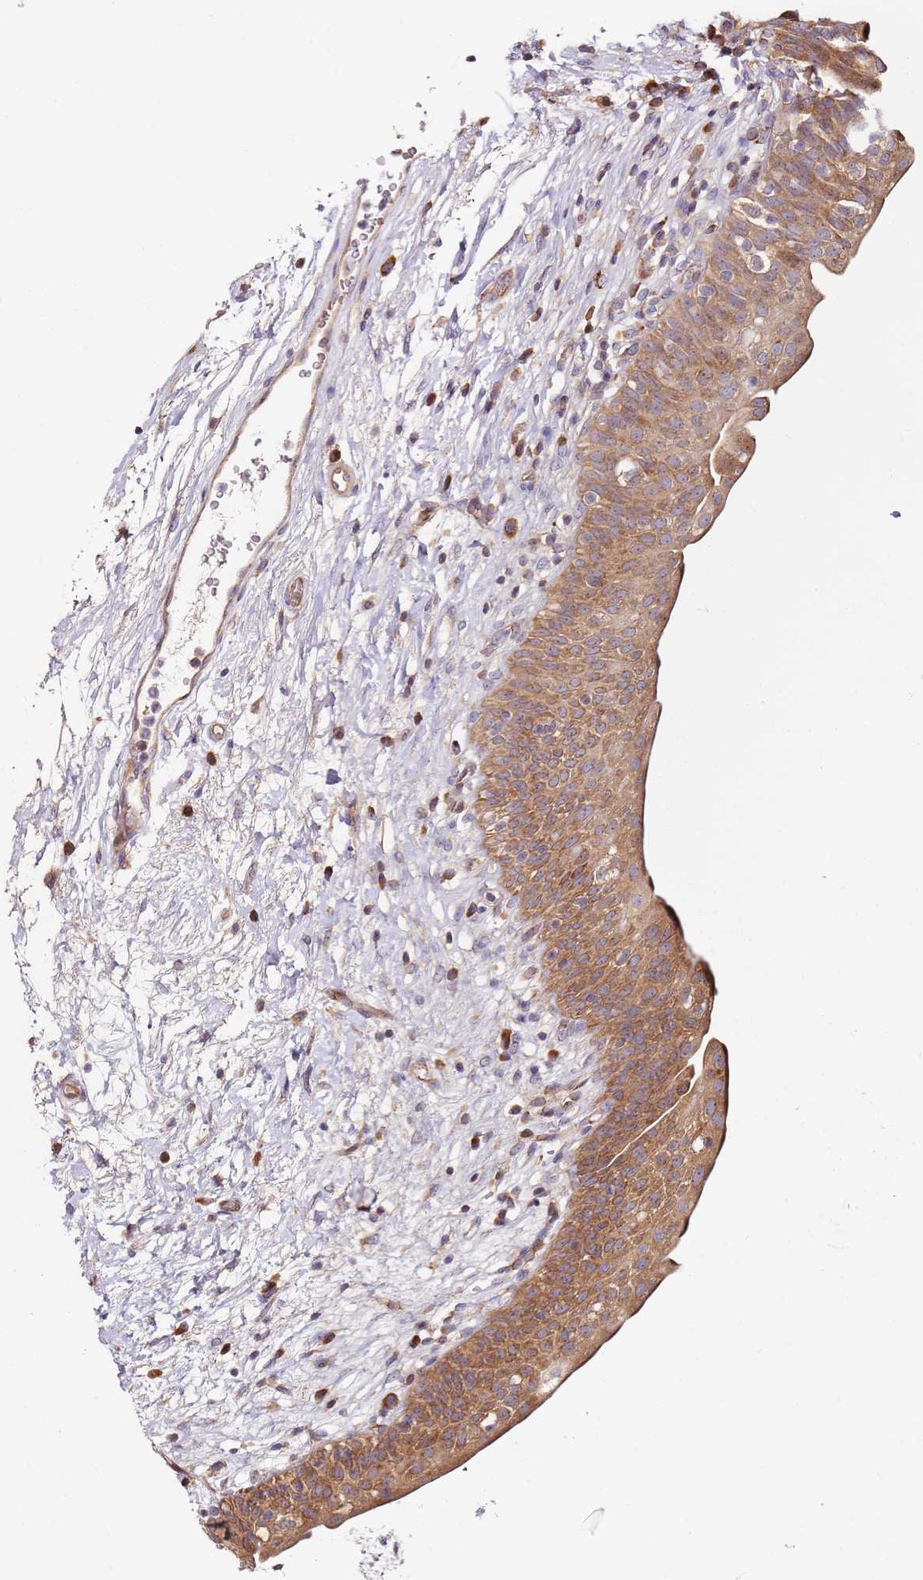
{"staining": {"intensity": "moderate", "quantity": ">75%", "location": "cytoplasmic/membranous"}, "tissue": "urinary bladder", "cell_type": "Urothelial cells", "image_type": "normal", "snomed": [{"axis": "morphology", "description": "Normal tissue, NOS"}, {"axis": "topography", "description": "Urinary bladder"}], "caption": "Normal urinary bladder reveals moderate cytoplasmic/membranous positivity in about >75% of urothelial cells, visualized by immunohistochemistry.", "gene": "RPS3A", "patient": {"sex": "male", "age": 83}}